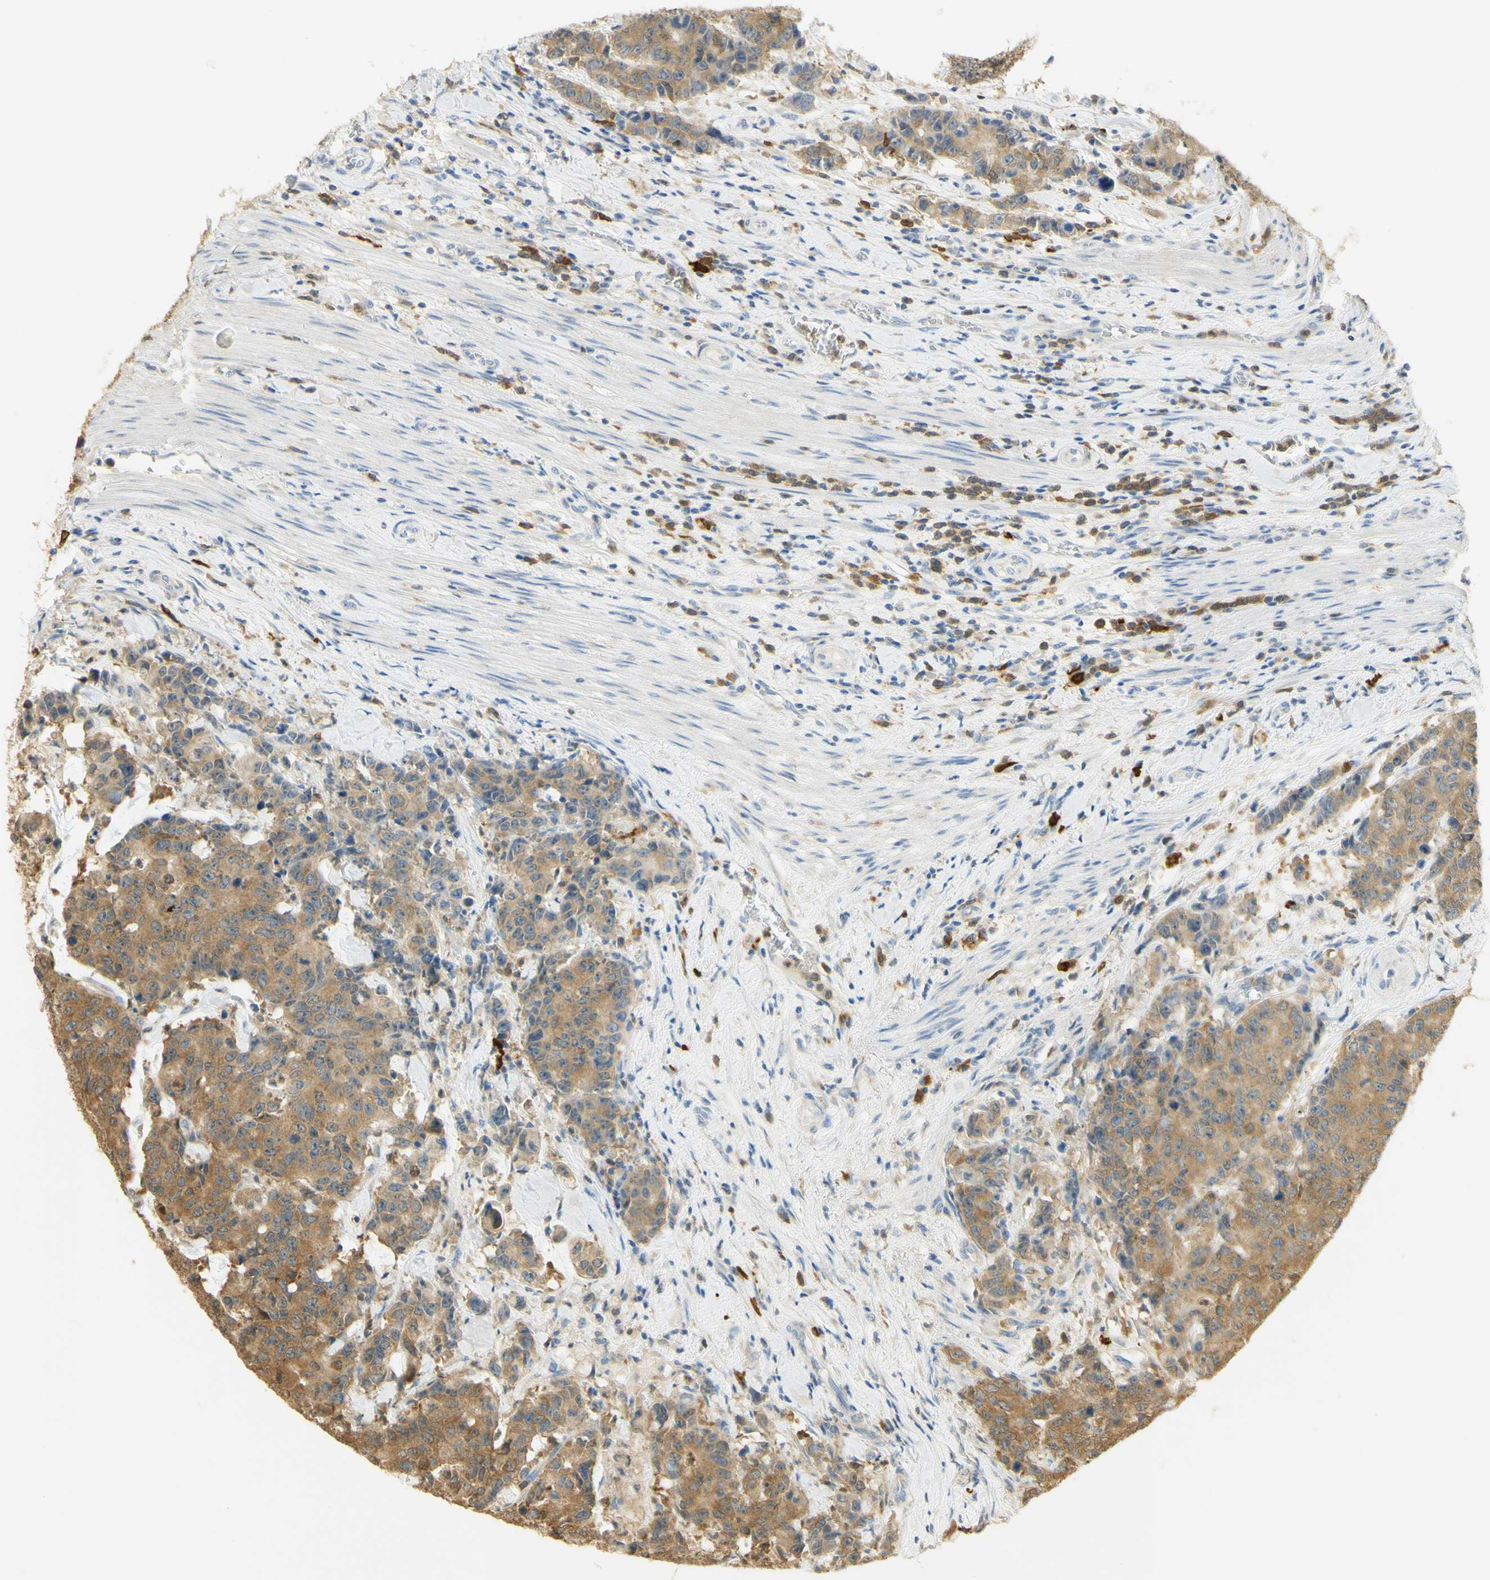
{"staining": {"intensity": "moderate", "quantity": ">75%", "location": "cytoplasmic/membranous"}, "tissue": "colorectal cancer", "cell_type": "Tumor cells", "image_type": "cancer", "snomed": [{"axis": "morphology", "description": "Adenocarcinoma, NOS"}, {"axis": "topography", "description": "Colon"}], "caption": "An image showing moderate cytoplasmic/membranous positivity in approximately >75% of tumor cells in adenocarcinoma (colorectal), as visualized by brown immunohistochemical staining.", "gene": "PAK1", "patient": {"sex": "female", "age": 86}}